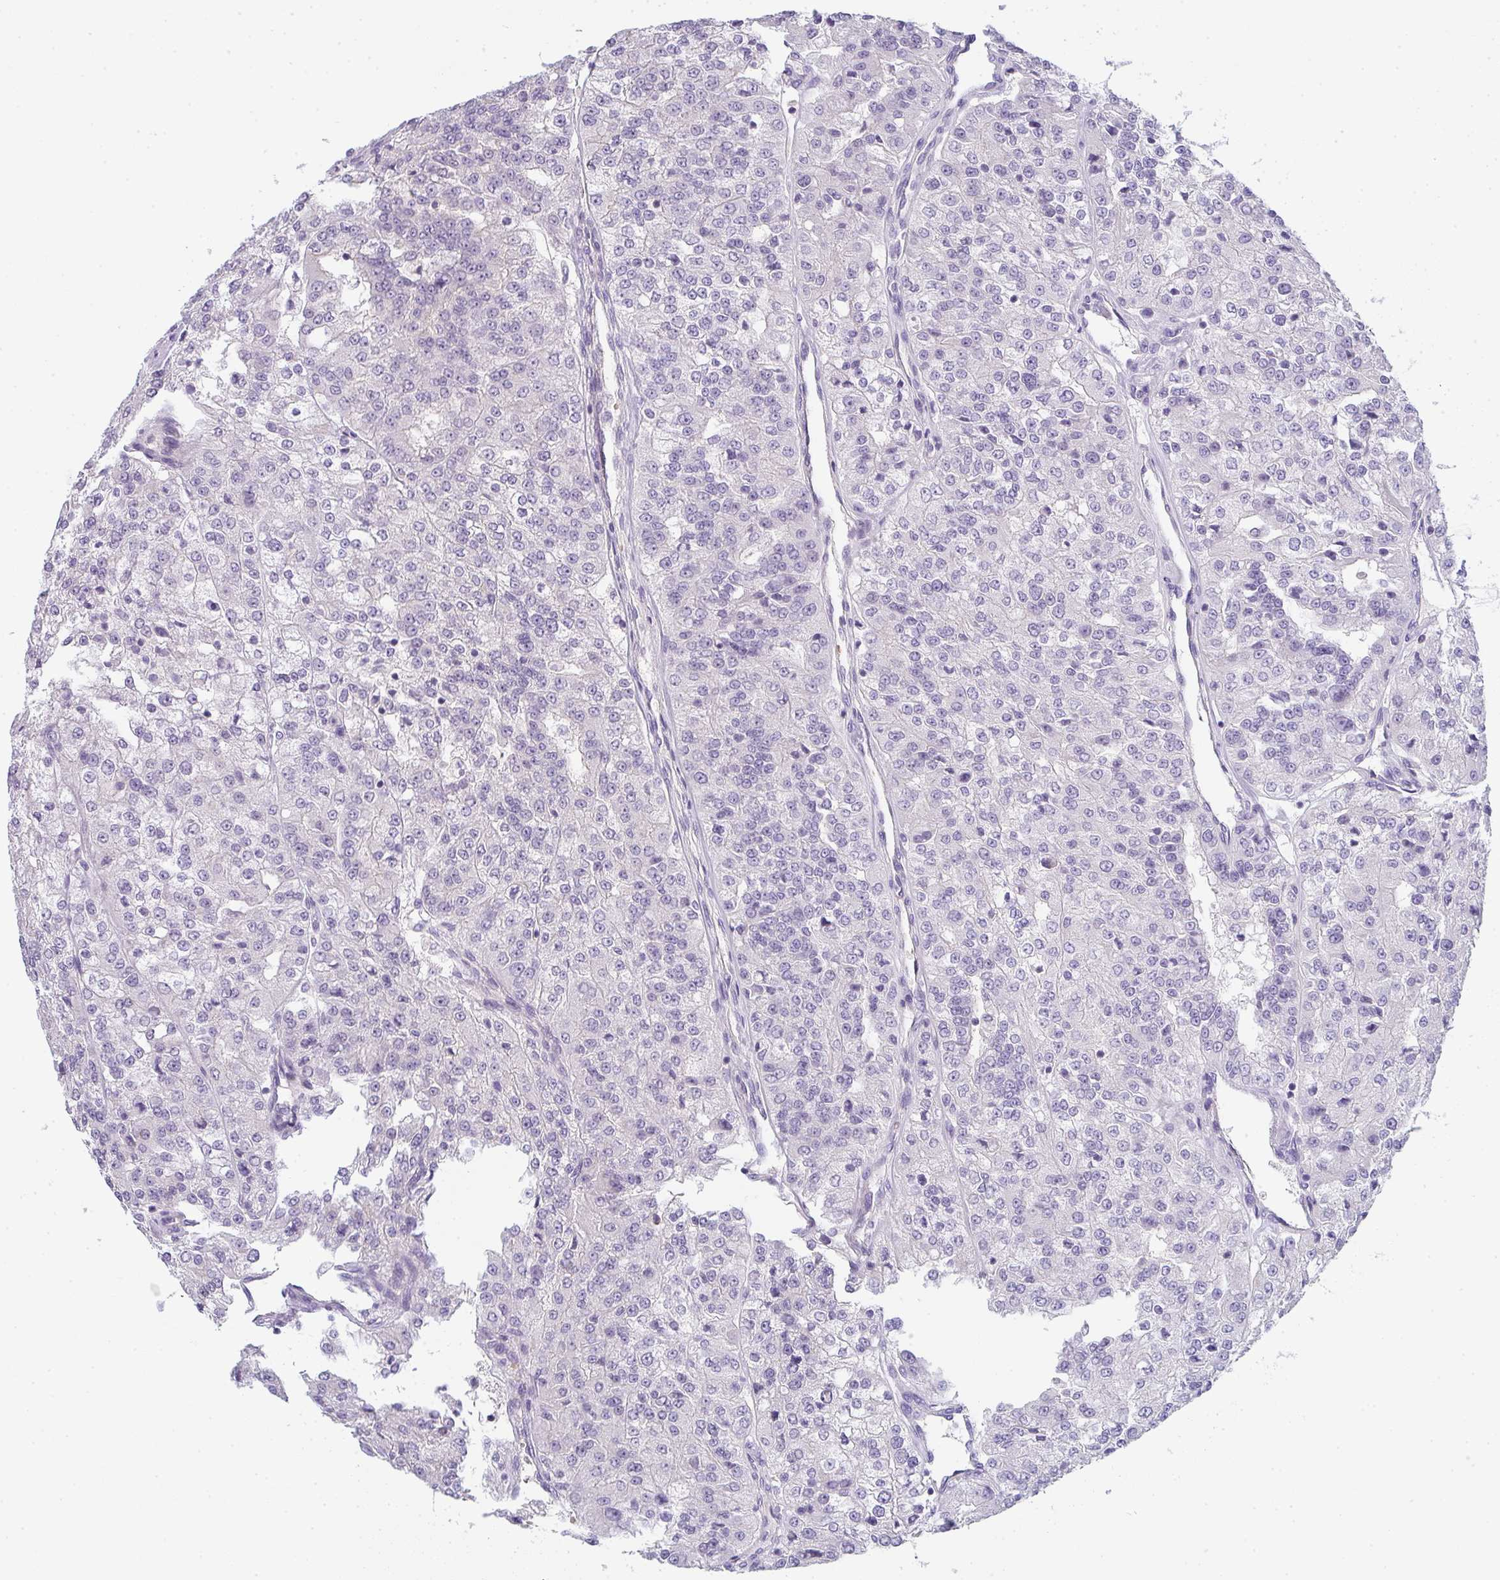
{"staining": {"intensity": "negative", "quantity": "none", "location": "none"}, "tissue": "renal cancer", "cell_type": "Tumor cells", "image_type": "cancer", "snomed": [{"axis": "morphology", "description": "Adenocarcinoma, NOS"}, {"axis": "topography", "description": "Kidney"}], "caption": "Human renal cancer stained for a protein using immunohistochemistry demonstrates no staining in tumor cells.", "gene": "CACNA1S", "patient": {"sex": "female", "age": 63}}